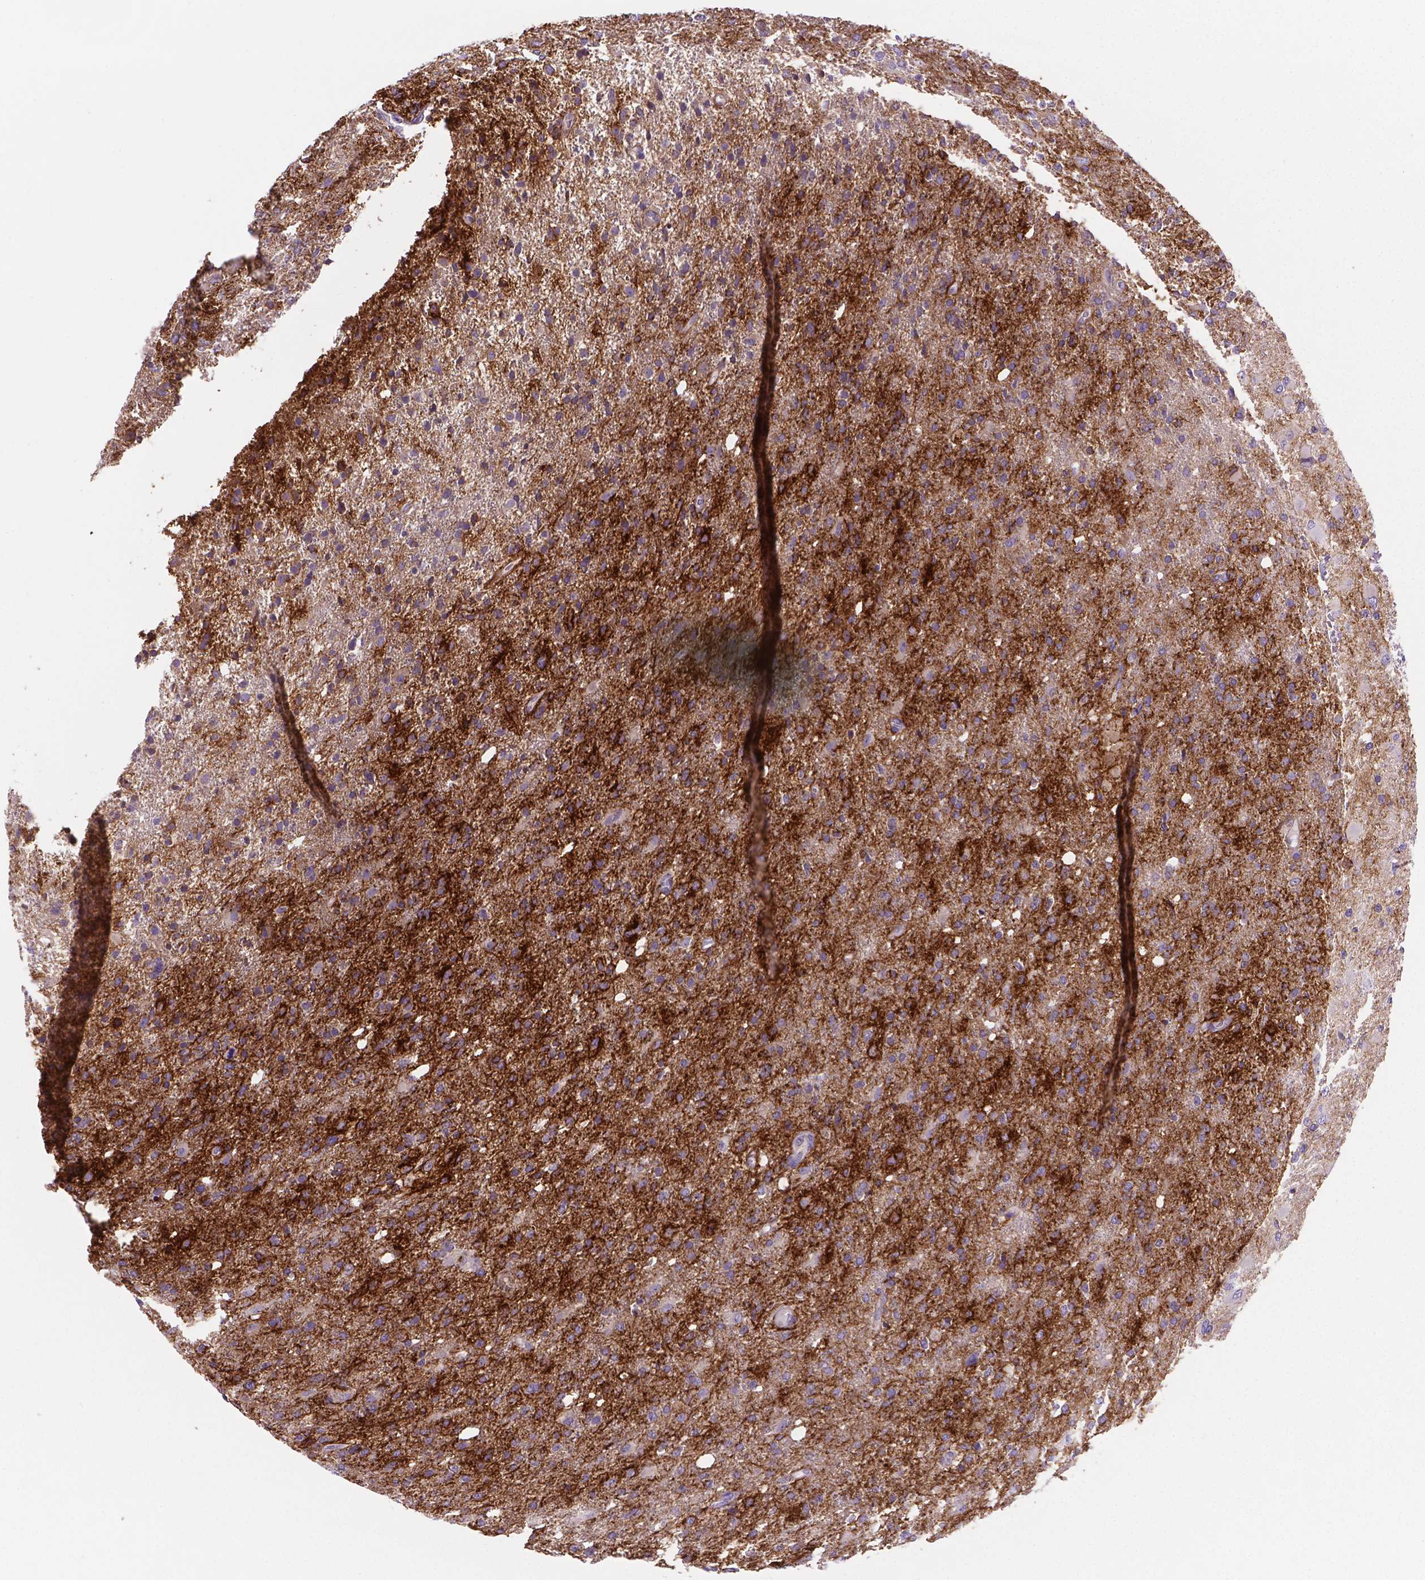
{"staining": {"intensity": "moderate", "quantity": "<25%", "location": "cytoplasmic/membranous"}, "tissue": "glioma", "cell_type": "Tumor cells", "image_type": "cancer", "snomed": [{"axis": "morphology", "description": "Glioma, malignant, High grade"}, {"axis": "topography", "description": "Cerebral cortex"}], "caption": "Glioma was stained to show a protein in brown. There is low levels of moderate cytoplasmic/membranous staining in approximately <25% of tumor cells. Immunohistochemistry stains the protein of interest in brown and the nuclei are stained blue.", "gene": "CSPG5", "patient": {"sex": "male", "age": 70}}